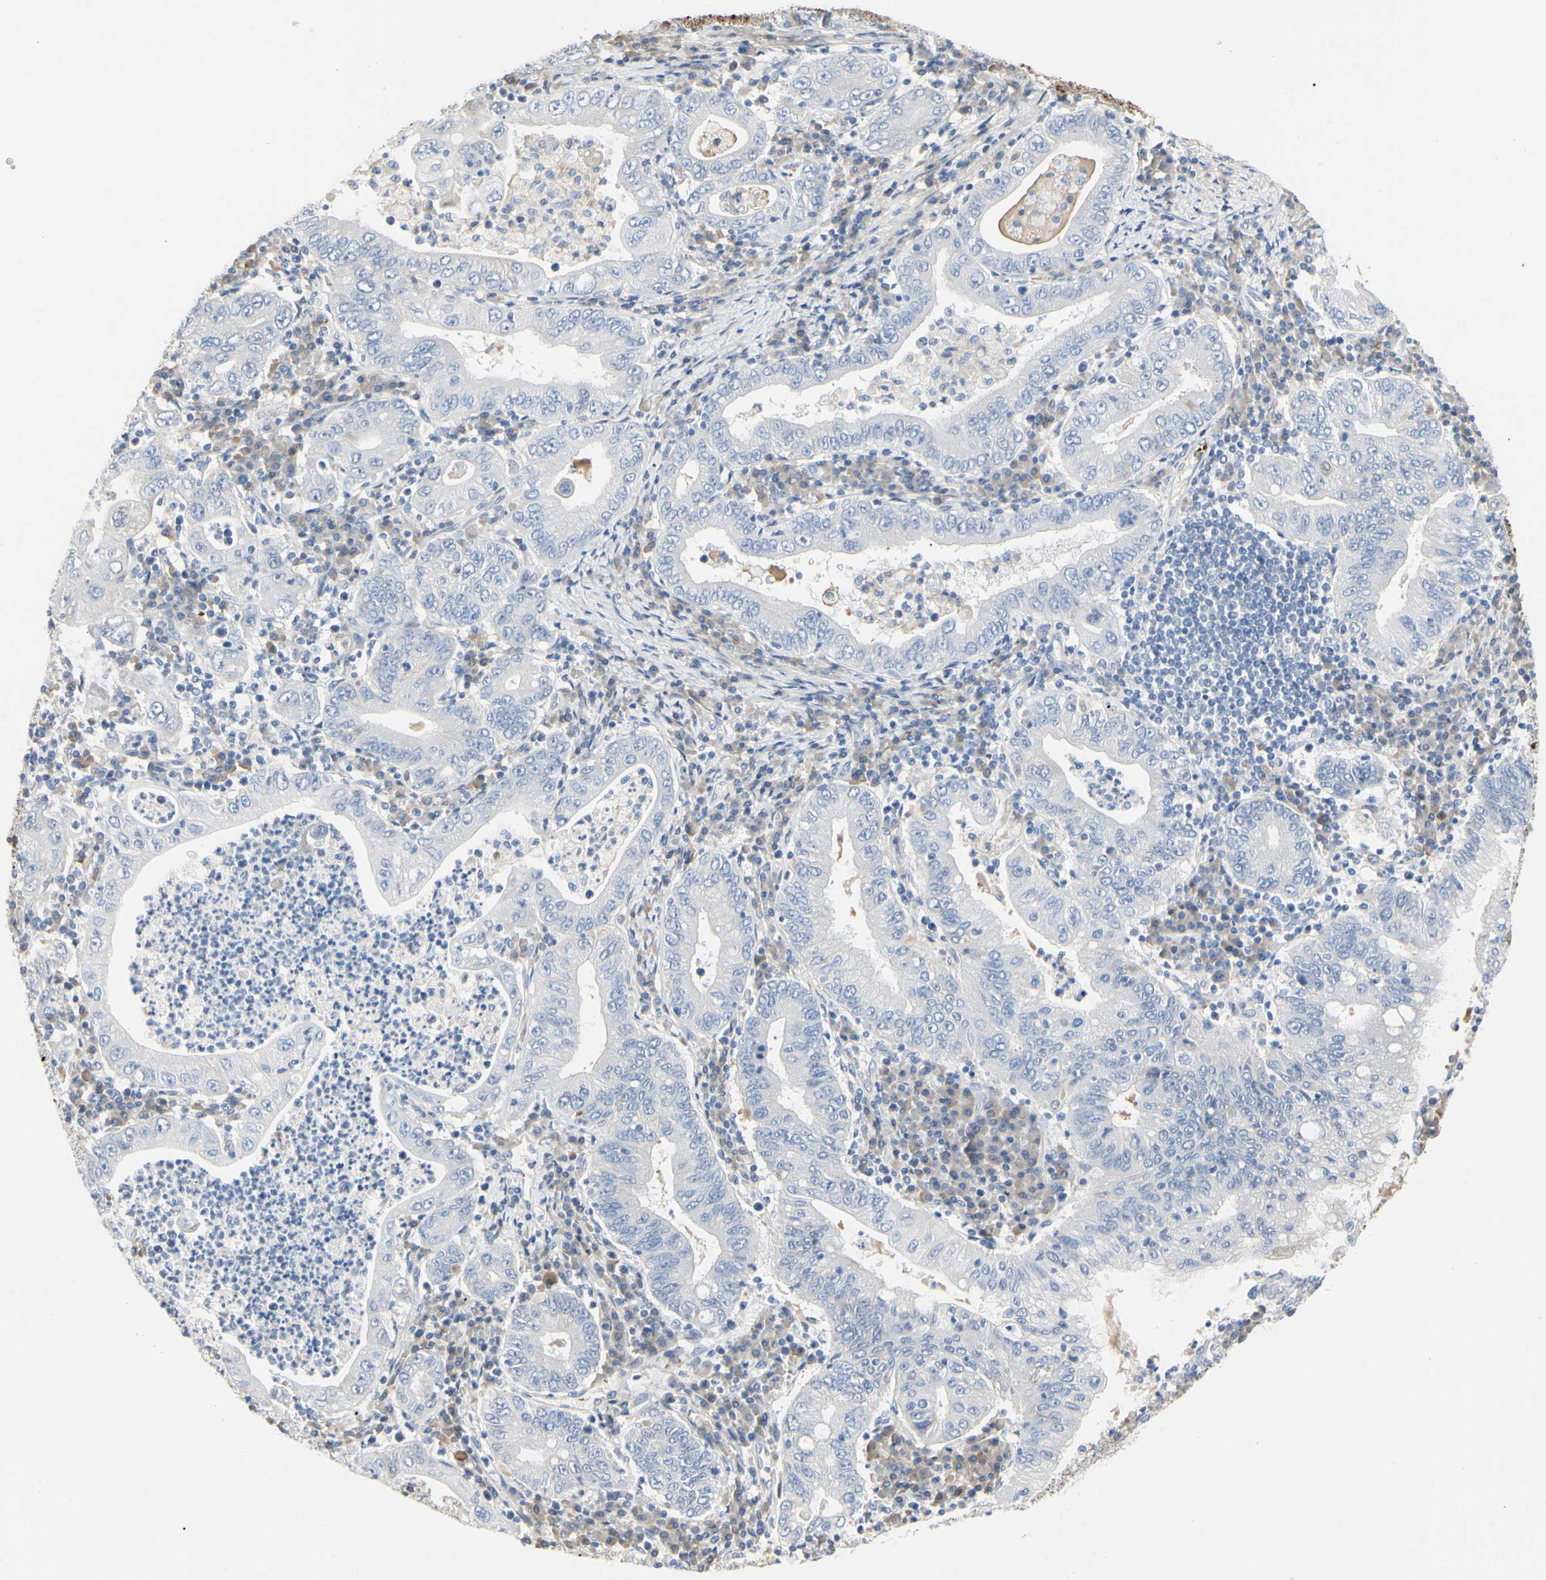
{"staining": {"intensity": "negative", "quantity": "none", "location": "none"}, "tissue": "stomach cancer", "cell_type": "Tumor cells", "image_type": "cancer", "snomed": [{"axis": "morphology", "description": "Normal tissue, NOS"}, {"axis": "morphology", "description": "Adenocarcinoma, NOS"}, {"axis": "topography", "description": "Esophagus"}, {"axis": "topography", "description": "Stomach, upper"}, {"axis": "topography", "description": "Peripheral nerve tissue"}], "caption": "Stomach adenocarcinoma stained for a protein using immunohistochemistry exhibits no expression tumor cells.", "gene": "FGB", "patient": {"sex": "male", "age": 62}}